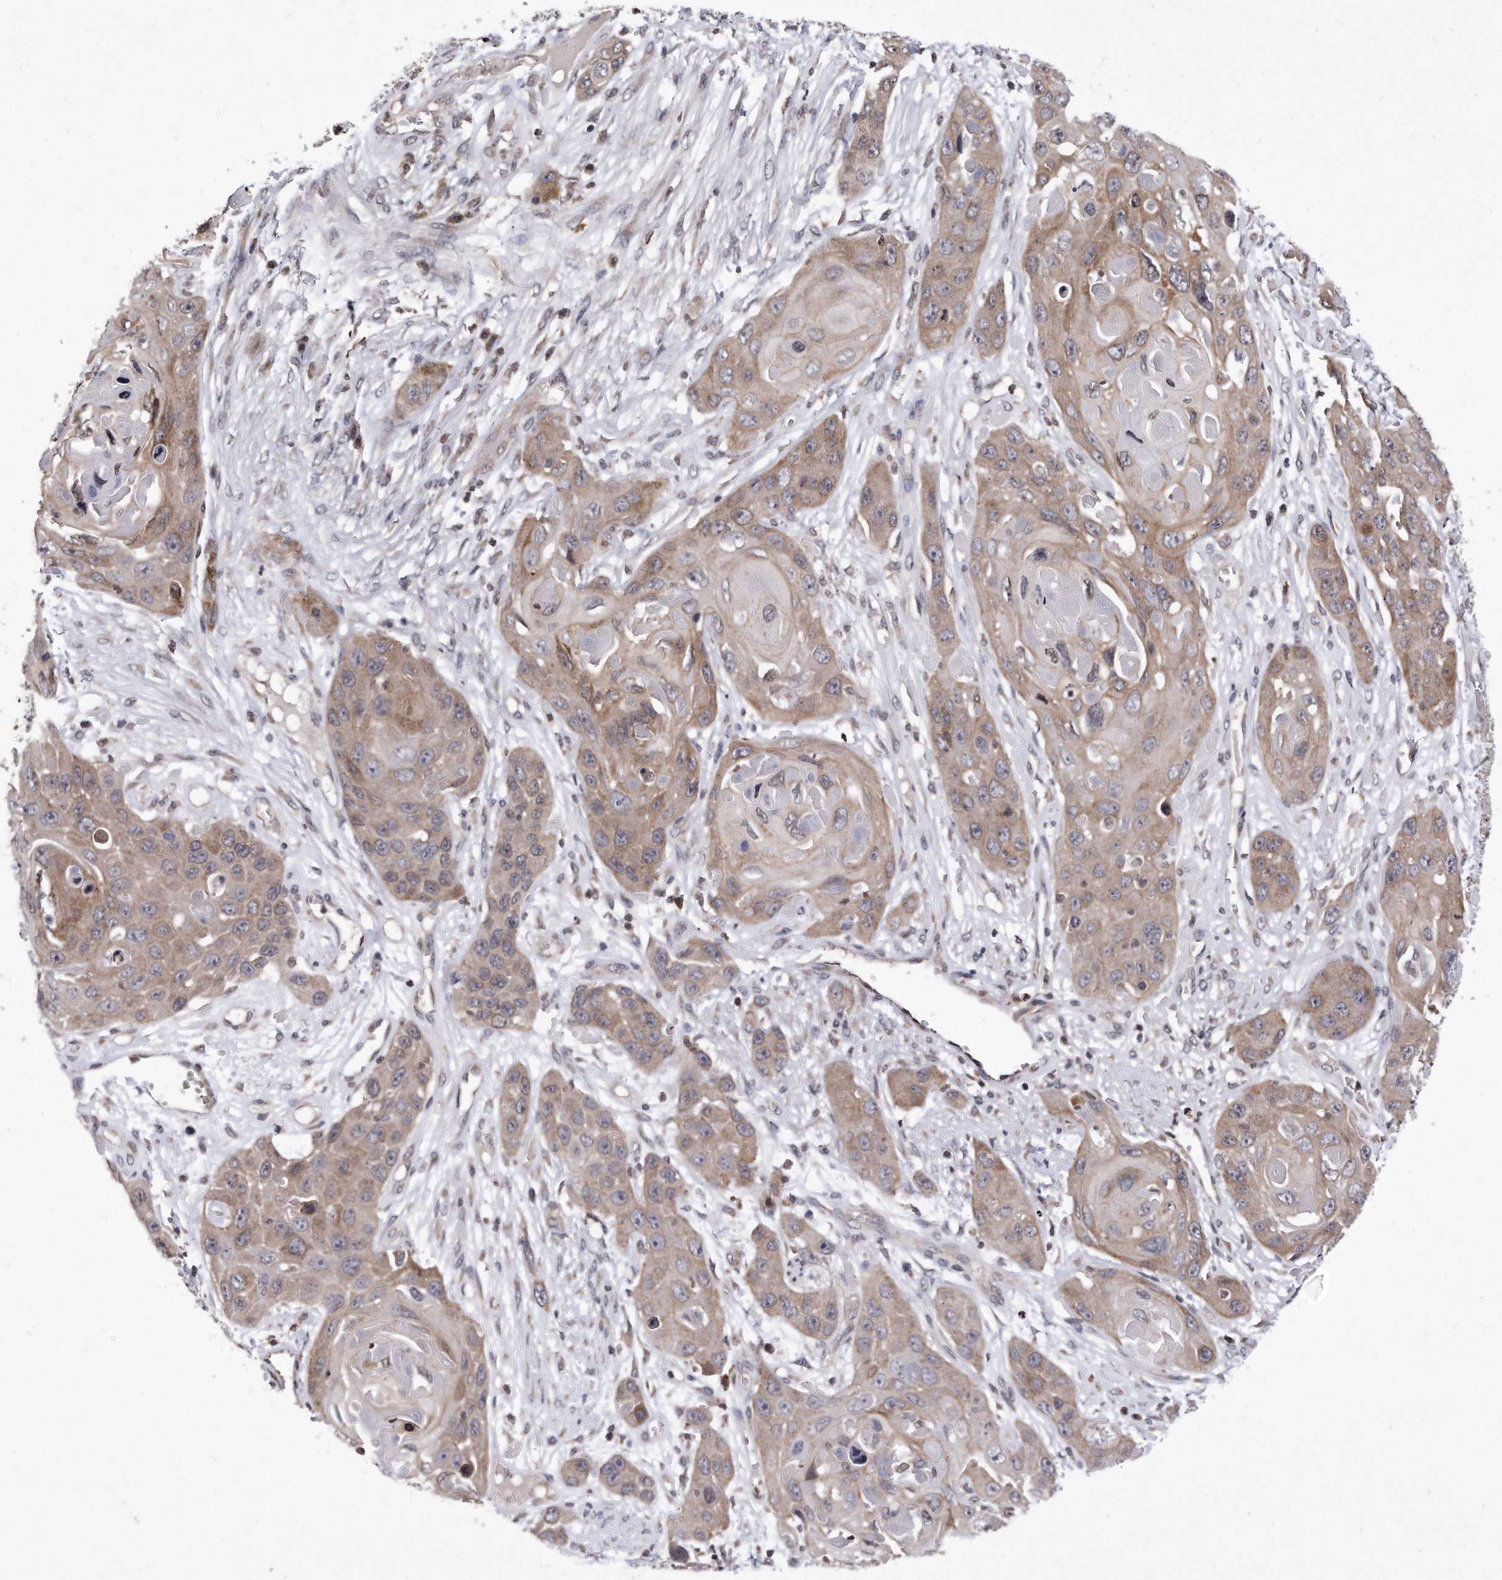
{"staining": {"intensity": "weak", "quantity": ">75%", "location": "cytoplasmic/membranous"}, "tissue": "skin cancer", "cell_type": "Tumor cells", "image_type": "cancer", "snomed": [{"axis": "morphology", "description": "Squamous cell carcinoma, NOS"}, {"axis": "topography", "description": "Skin"}], "caption": "Skin cancer (squamous cell carcinoma) stained with a protein marker shows weak staining in tumor cells.", "gene": "DAB1", "patient": {"sex": "male", "age": 55}}